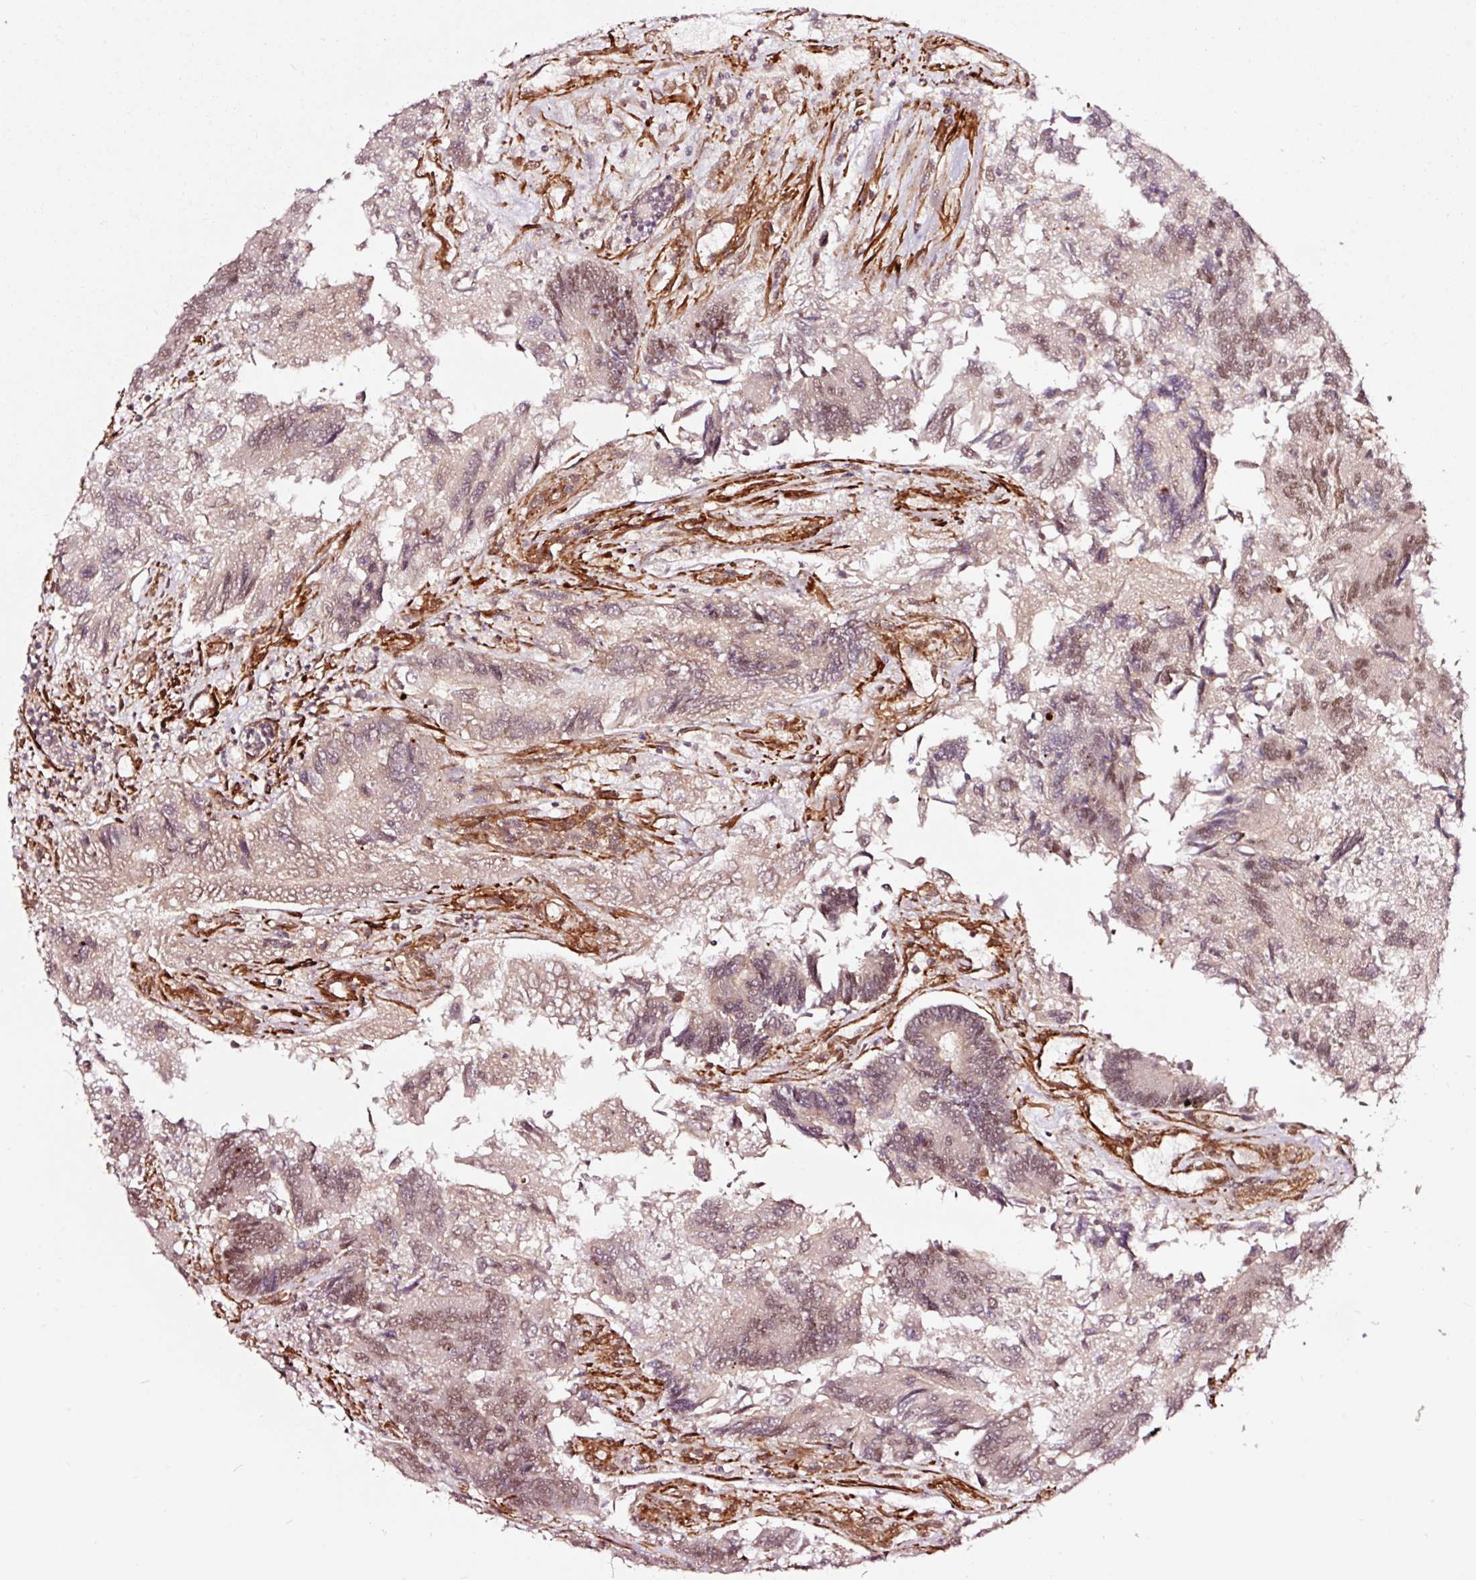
{"staining": {"intensity": "weak", "quantity": "25%-75%", "location": "nuclear"}, "tissue": "colorectal cancer", "cell_type": "Tumor cells", "image_type": "cancer", "snomed": [{"axis": "morphology", "description": "Adenocarcinoma, NOS"}, {"axis": "topography", "description": "Colon"}], "caption": "This photomicrograph shows IHC staining of colorectal cancer, with low weak nuclear staining in approximately 25%-75% of tumor cells.", "gene": "TPM1", "patient": {"sex": "female", "age": 67}}